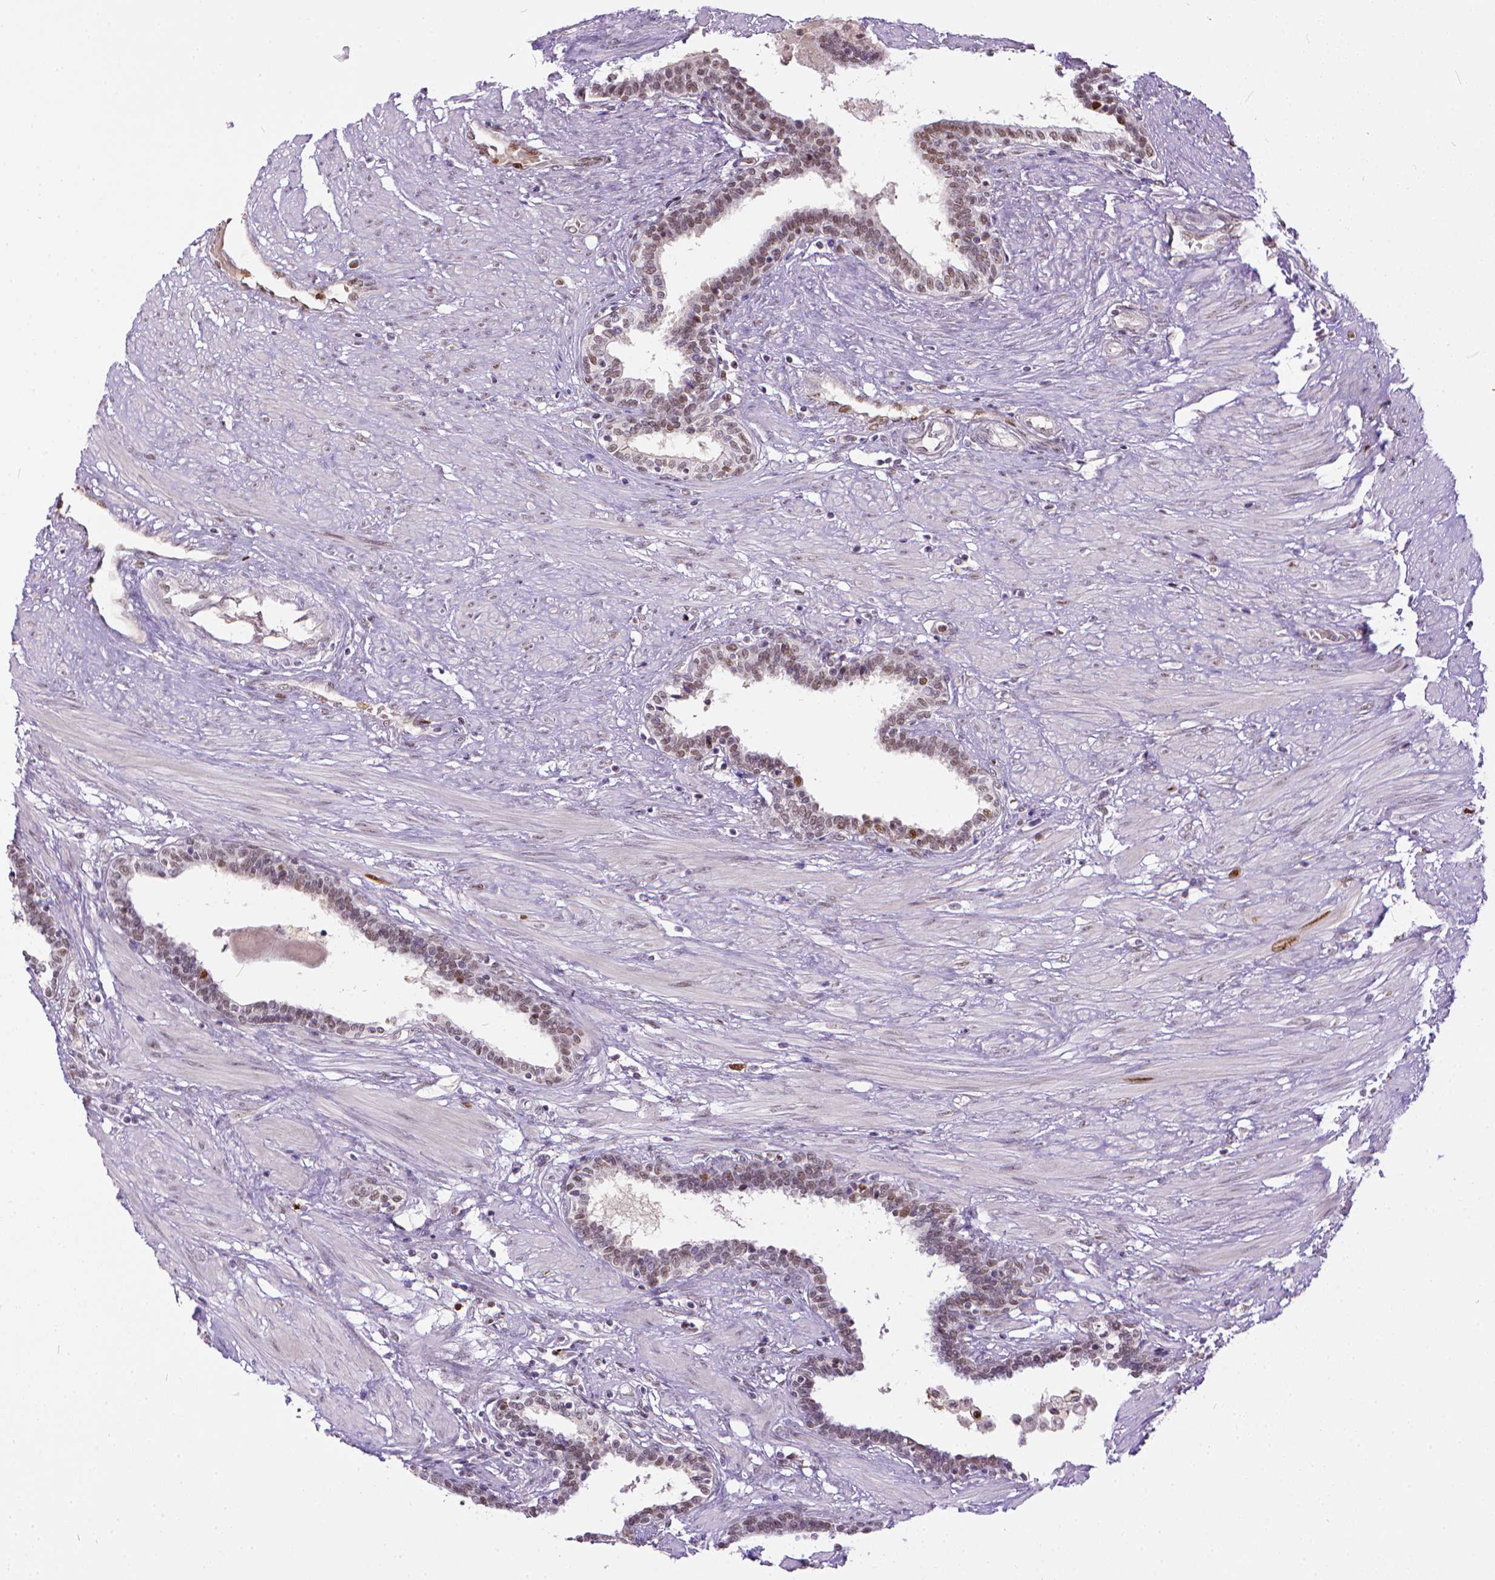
{"staining": {"intensity": "weak", "quantity": ">75%", "location": "nuclear"}, "tissue": "prostate", "cell_type": "Glandular cells", "image_type": "normal", "snomed": [{"axis": "morphology", "description": "Normal tissue, NOS"}, {"axis": "topography", "description": "Prostate"}], "caption": "Prostate stained with a protein marker reveals weak staining in glandular cells.", "gene": "ERCC1", "patient": {"sex": "male", "age": 55}}